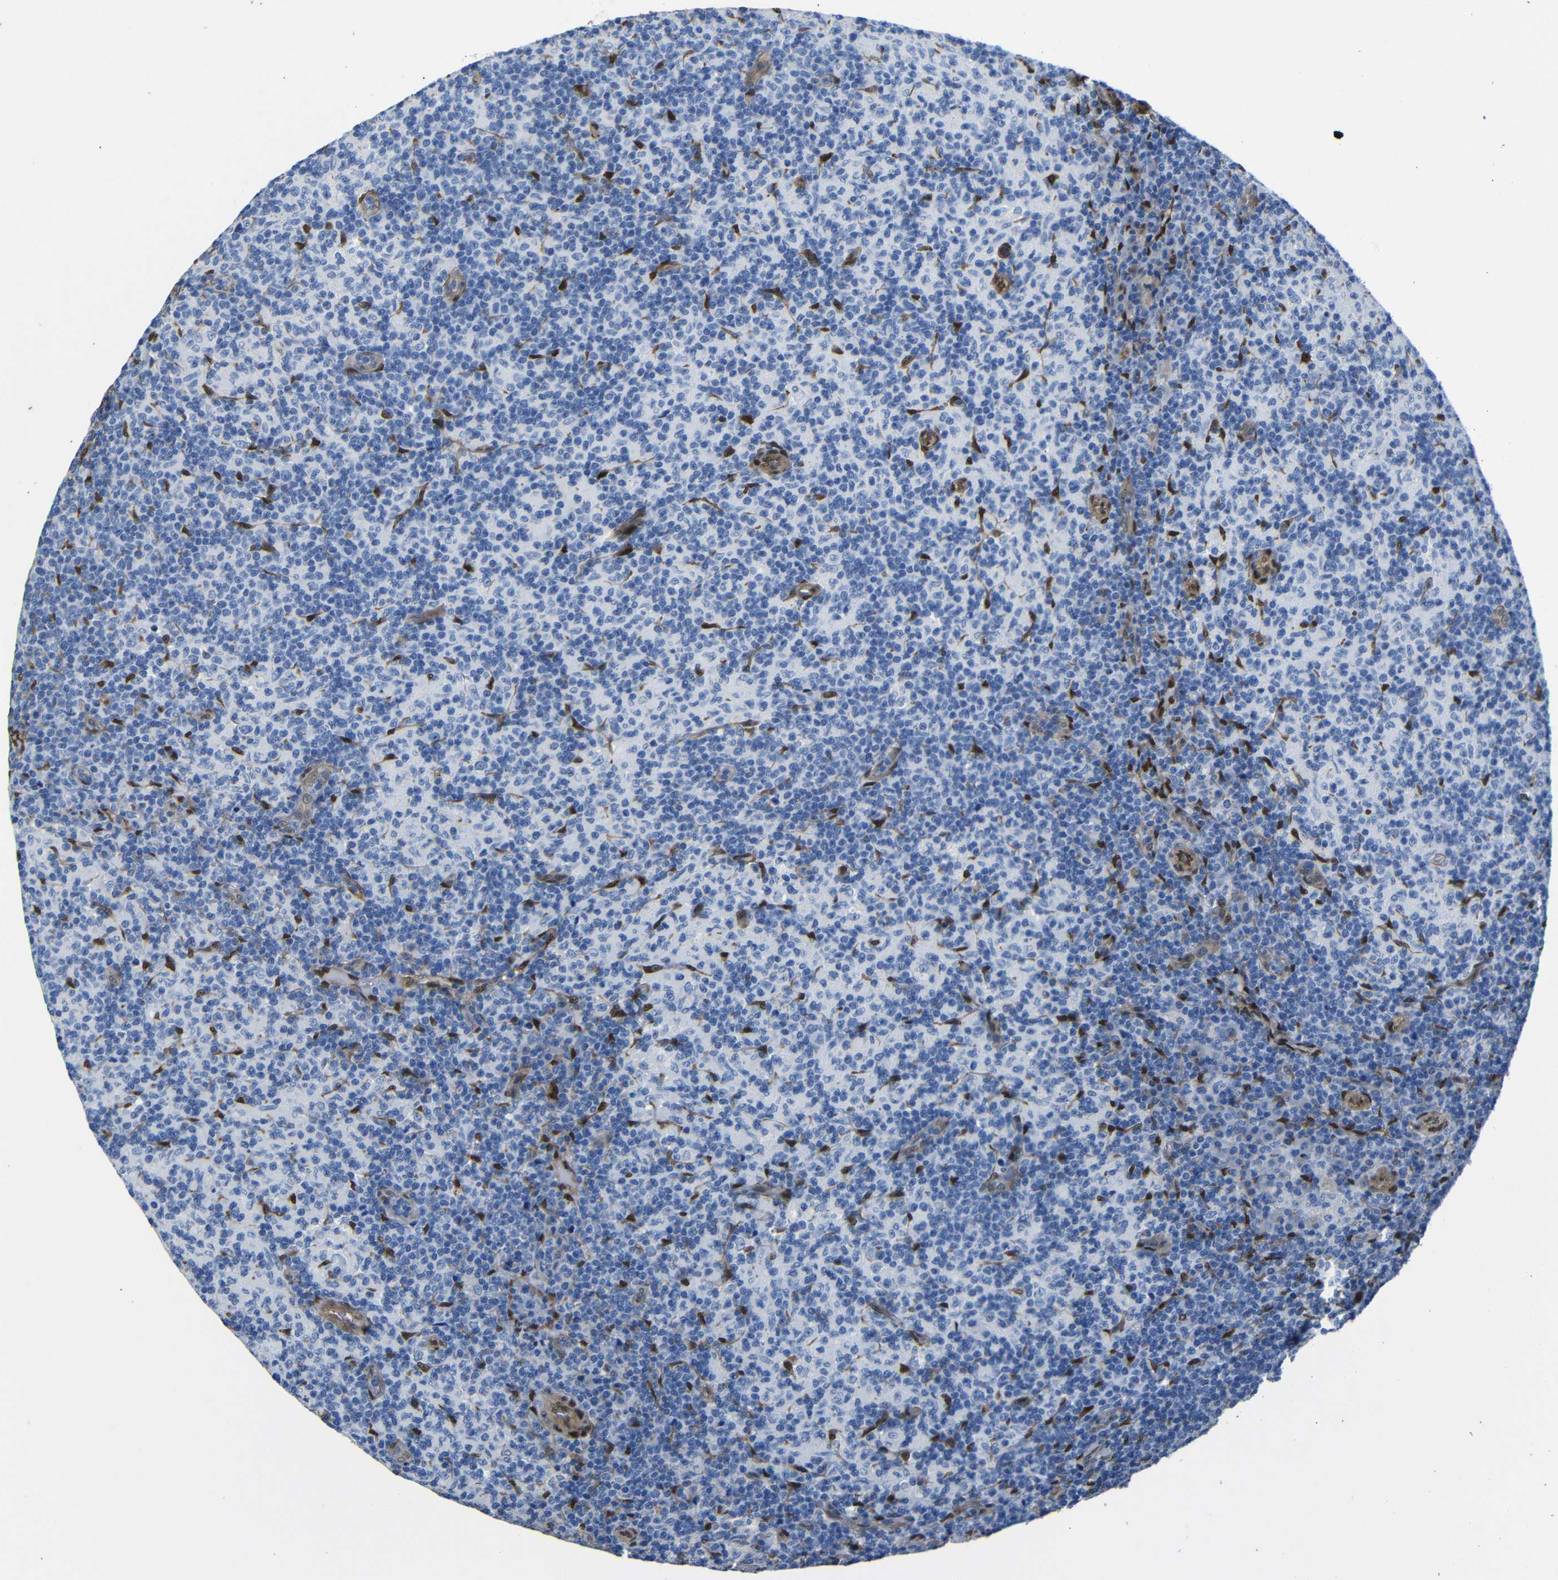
{"staining": {"intensity": "moderate", "quantity": "<25%", "location": "nuclear"}, "tissue": "lymph node", "cell_type": "Germinal center cells", "image_type": "normal", "snomed": [{"axis": "morphology", "description": "Normal tissue, NOS"}, {"axis": "morphology", "description": "Inflammation, NOS"}, {"axis": "topography", "description": "Lymph node"}], "caption": "Immunohistochemistry photomicrograph of unremarkable lymph node: lymph node stained using immunohistochemistry (IHC) shows low levels of moderate protein expression localized specifically in the nuclear of germinal center cells, appearing as a nuclear brown color.", "gene": "YAP1", "patient": {"sex": "male", "age": 55}}